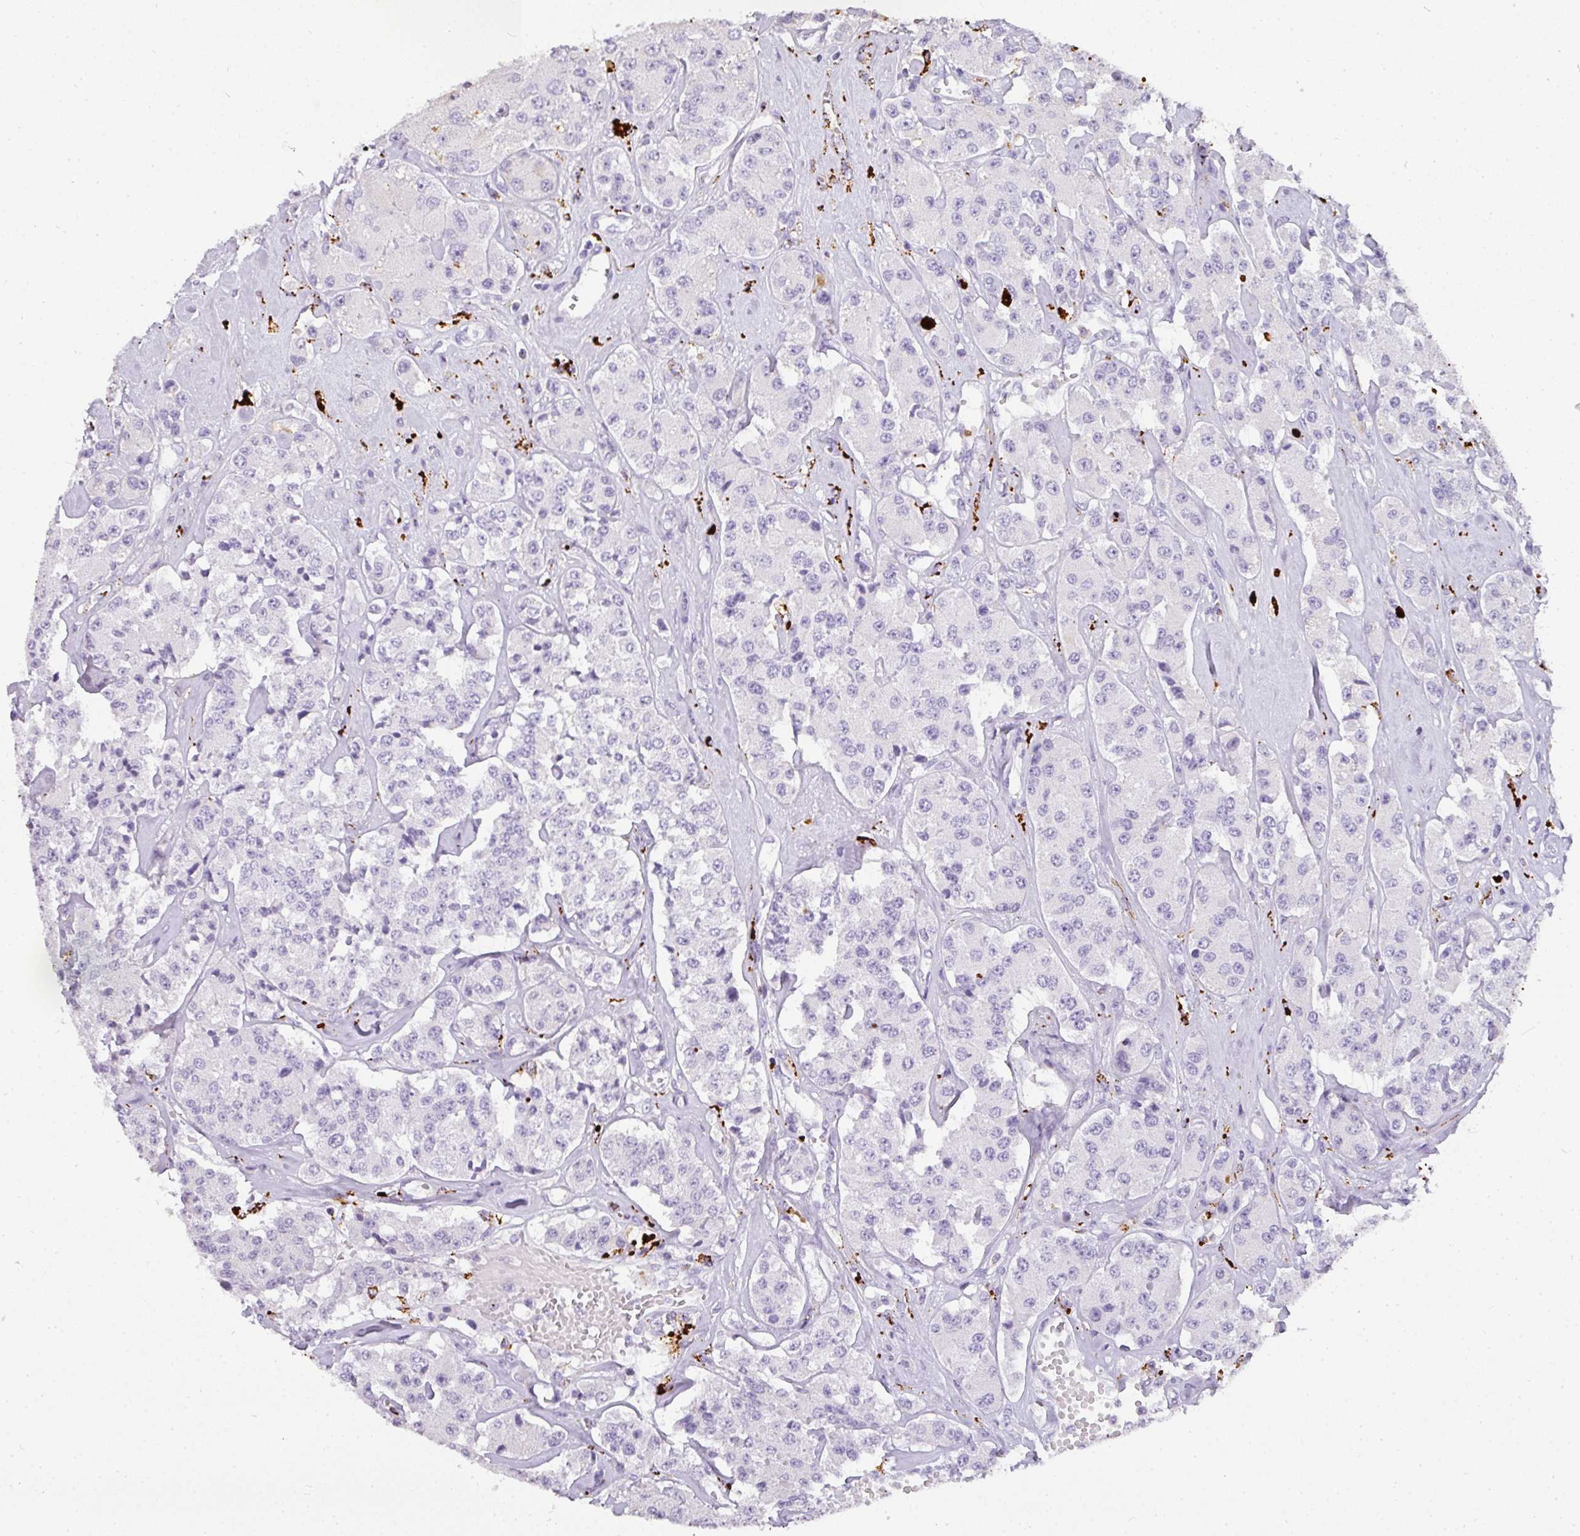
{"staining": {"intensity": "negative", "quantity": "none", "location": "none"}, "tissue": "carcinoid", "cell_type": "Tumor cells", "image_type": "cancer", "snomed": [{"axis": "morphology", "description": "Carcinoid, malignant, NOS"}, {"axis": "topography", "description": "Pancreas"}], "caption": "The micrograph exhibits no significant positivity in tumor cells of malignant carcinoid.", "gene": "MMACHC", "patient": {"sex": "male", "age": 41}}